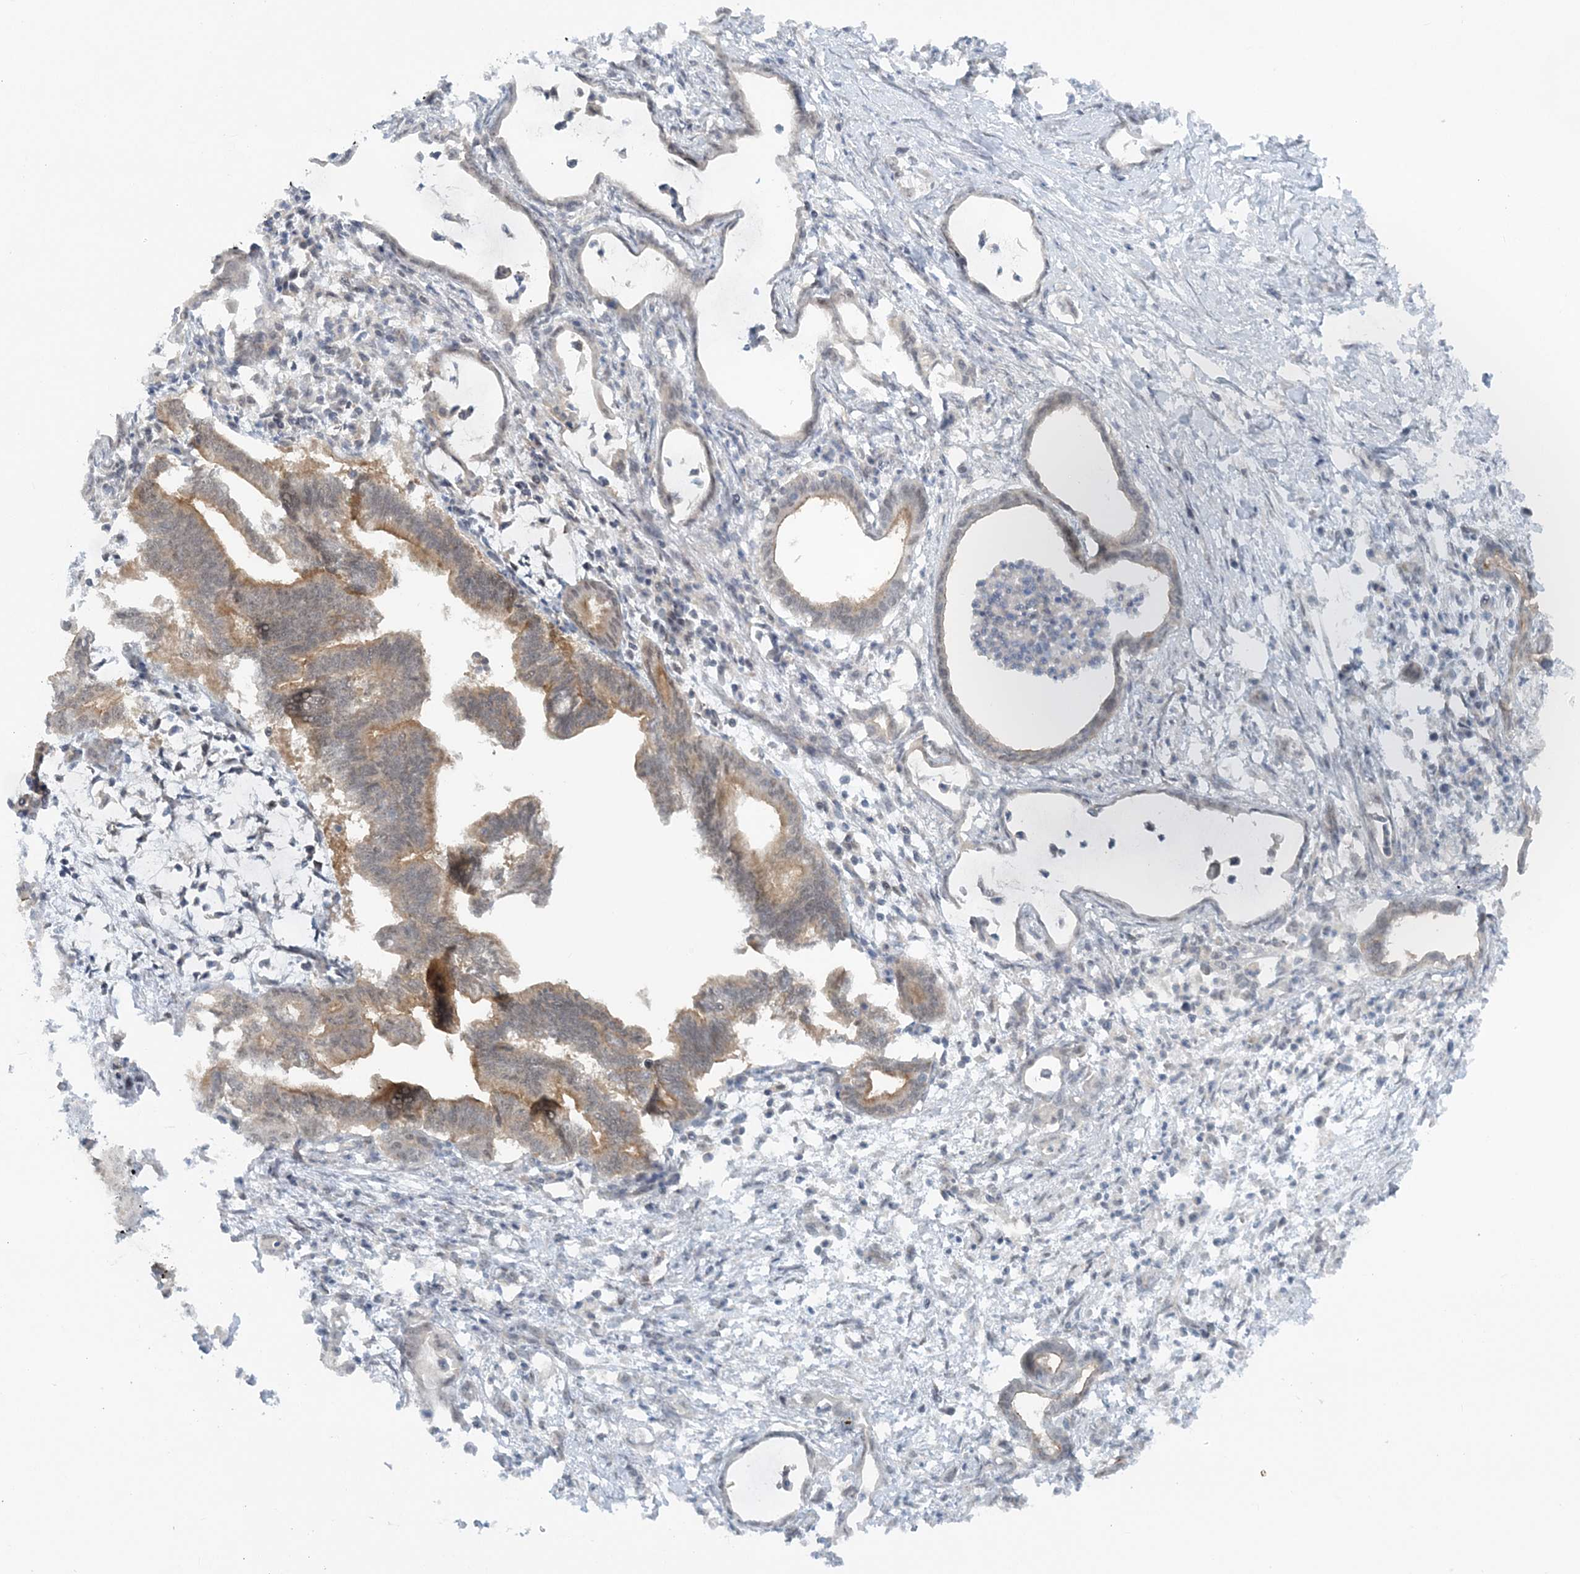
{"staining": {"intensity": "moderate", "quantity": "25%-75%", "location": "cytoplasmic/membranous"}, "tissue": "pancreatic cancer", "cell_type": "Tumor cells", "image_type": "cancer", "snomed": [{"axis": "morphology", "description": "Adenocarcinoma, NOS"}, {"axis": "topography", "description": "Pancreas"}], "caption": "This micrograph shows immunohistochemistry staining of human pancreatic cancer (adenocarcinoma), with medium moderate cytoplasmic/membranous positivity in about 25%-75% of tumor cells.", "gene": "ATP11A", "patient": {"sex": "female", "age": 55}}